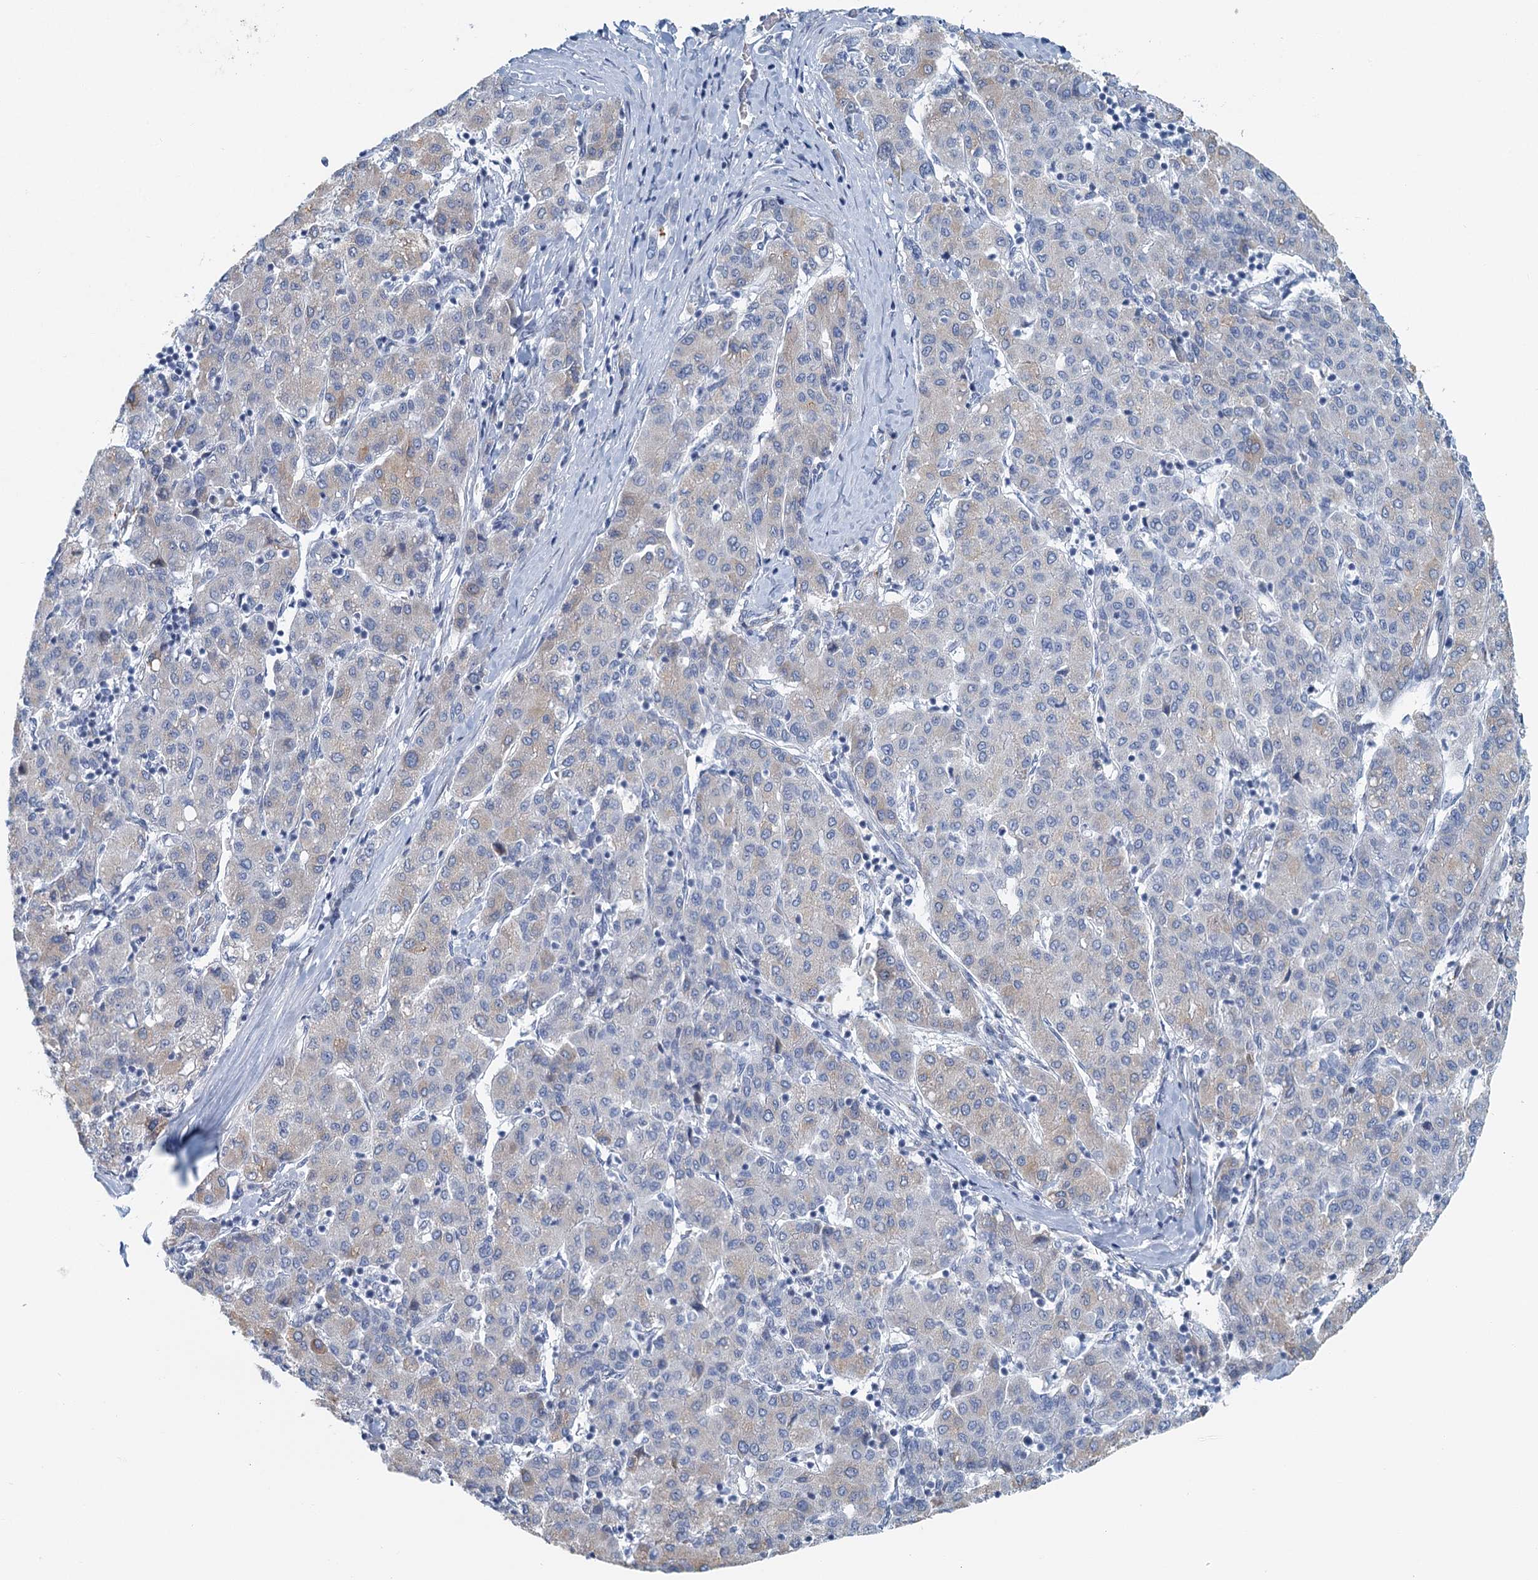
{"staining": {"intensity": "weak", "quantity": "<25%", "location": "cytoplasmic/membranous"}, "tissue": "liver cancer", "cell_type": "Tumor cells", "image_type": "cancer", "snomed": [{"axis": "morphology", "description": "Carcinoma, Hepatocellular, NOS"}, {"axis": "topography", "description": "Liver"}], "caption": "Tumor cells show no significant protein expression in liver hepatocellular carcinoma.", "gene": "ZNF527", "patient": {"sex": "male", "age": 65}}